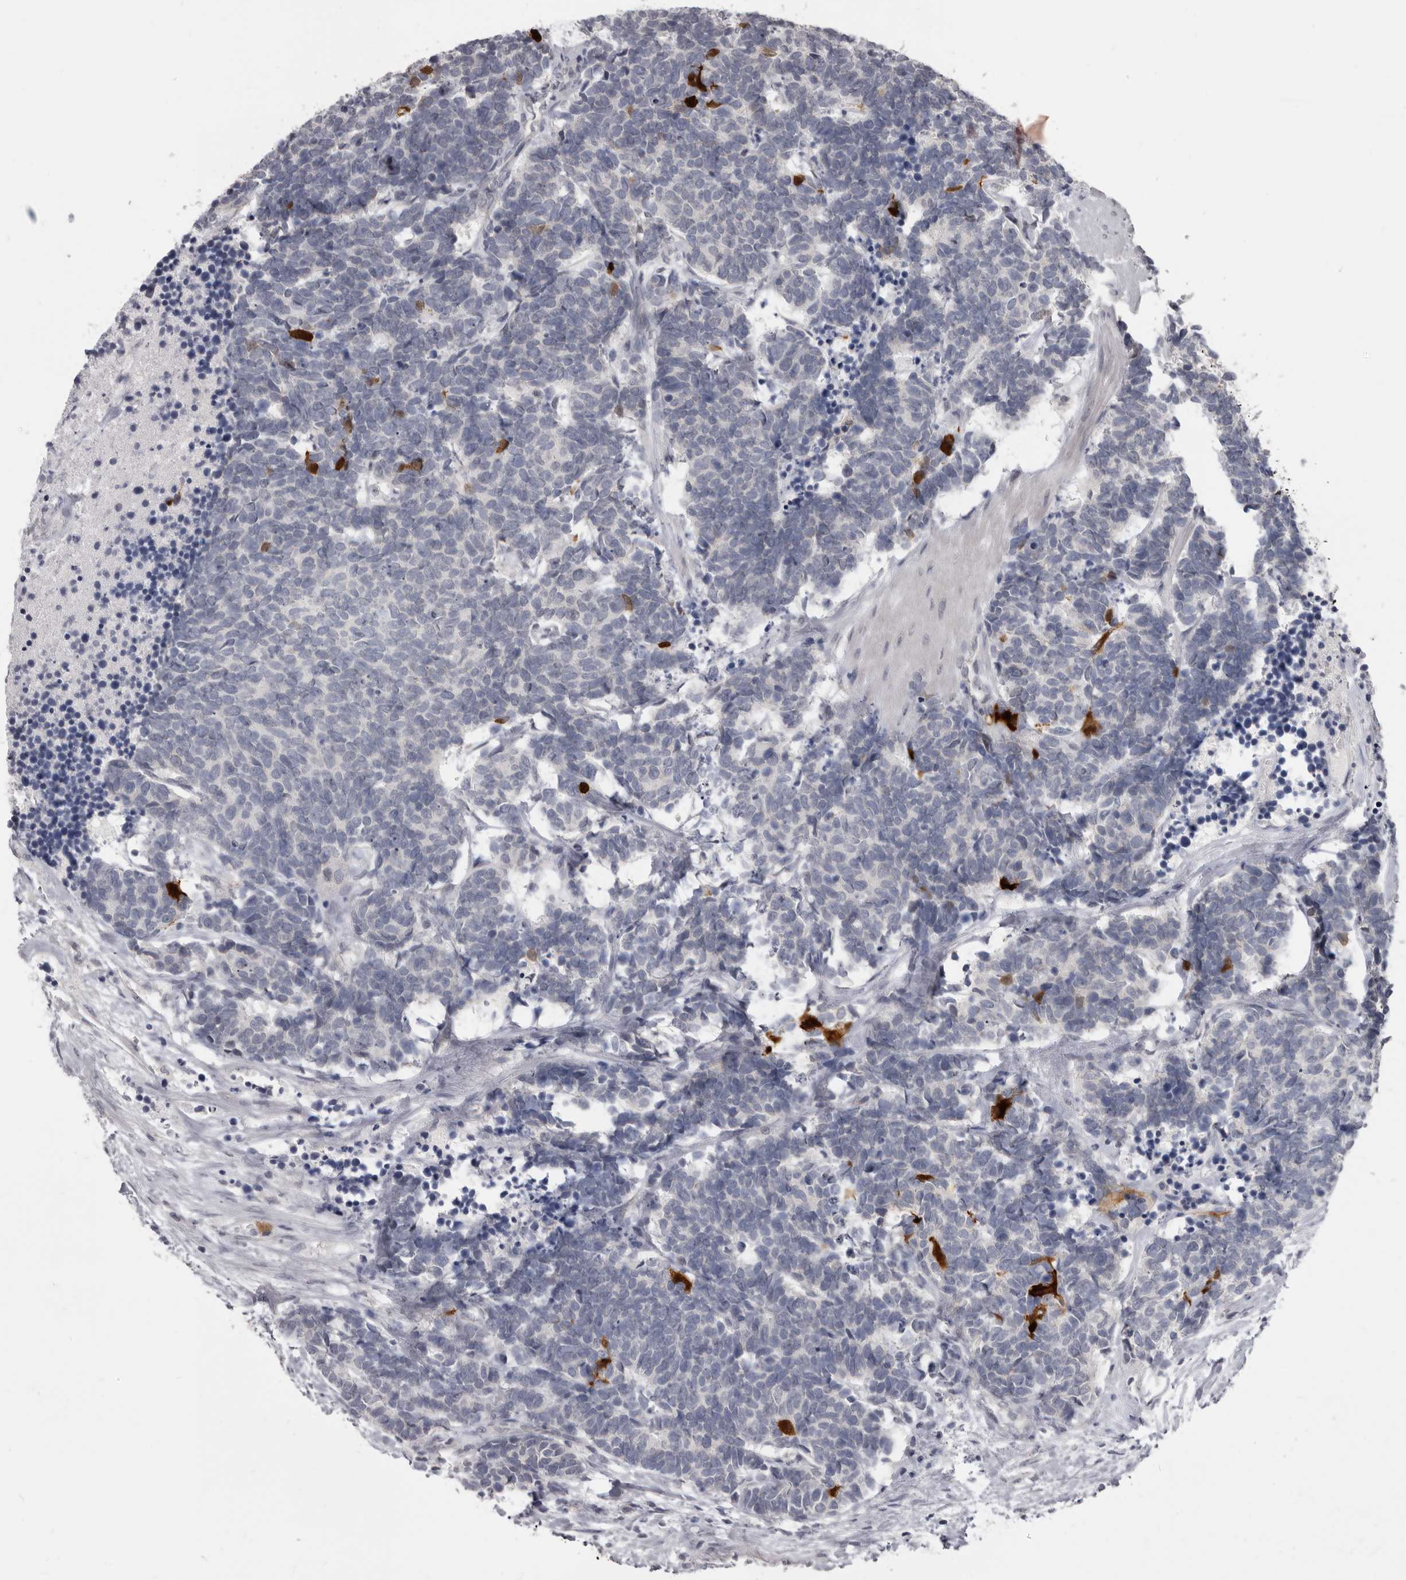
{"staining": {"intensity": "negative", "quantity": "none", "location": "none"}, "tissue": "carcinoid", "cell_type": "Tumor cells", "image_type": "cancer", "snomed": [{"axis": "morphology", "description": "Carcinoma, NOS"}, {"axis": "morphology", "description": "Carcinoid, malignant, NOS"}, {"axis": "topography", "description": "Urinary bladder"}], "caption": "Tumor cells show no significant expression in carcinoid.", "gene": "SULT1E1", "patient": {"sex": "male", "age": 57}}